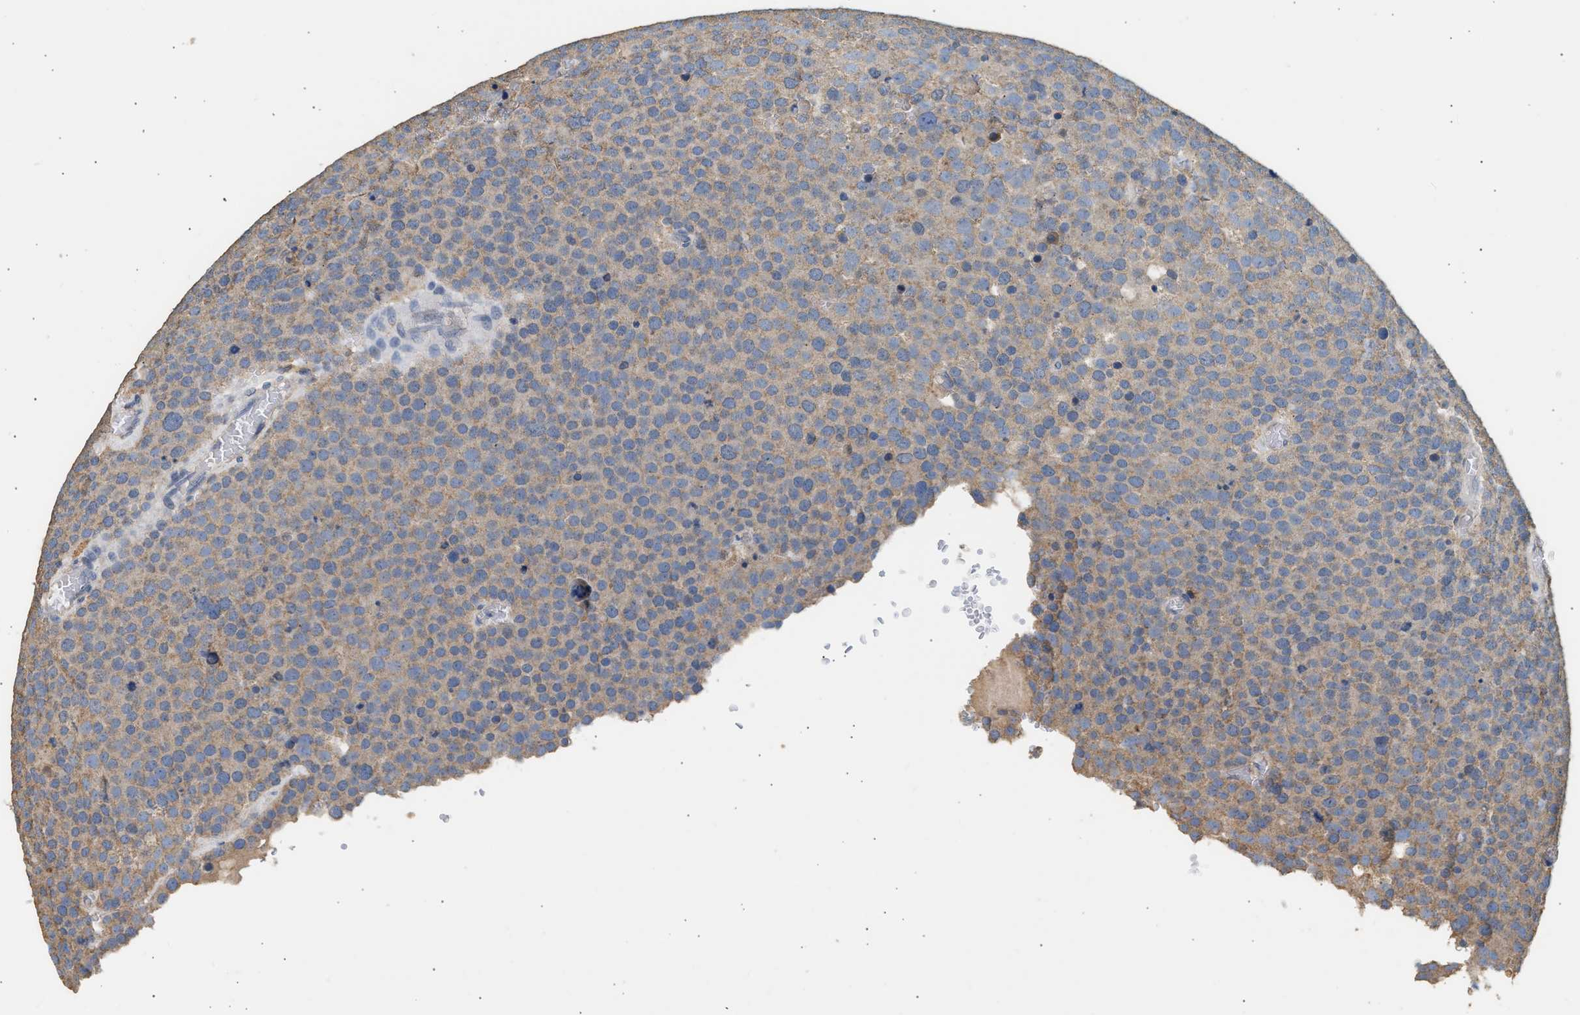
{"staining": {"intensity": "weak", "quantity": ">75%", "location": "cytoplasmic/membranous"}, "tissue": "testis cancer", "cell_type": "Tumor cells", "image_type": "cancer", "snomed": [{"axis": "morphology", "description": "Normal tissue, NOS"}, {"axis": "morphology", "description": "Seminoma, NOS"}, {"axis": "topography", "description": "Testis"}], "caption": "An IHC image of neoplastic tissue is shown. Protein staining in brown shows weak cytoplasmic/membranous positivity in testis seminoma within tumor cells. Nuclei are stained in blue.", "gene": "WDR31", "patient": {"sex": "male", "age": 71}}